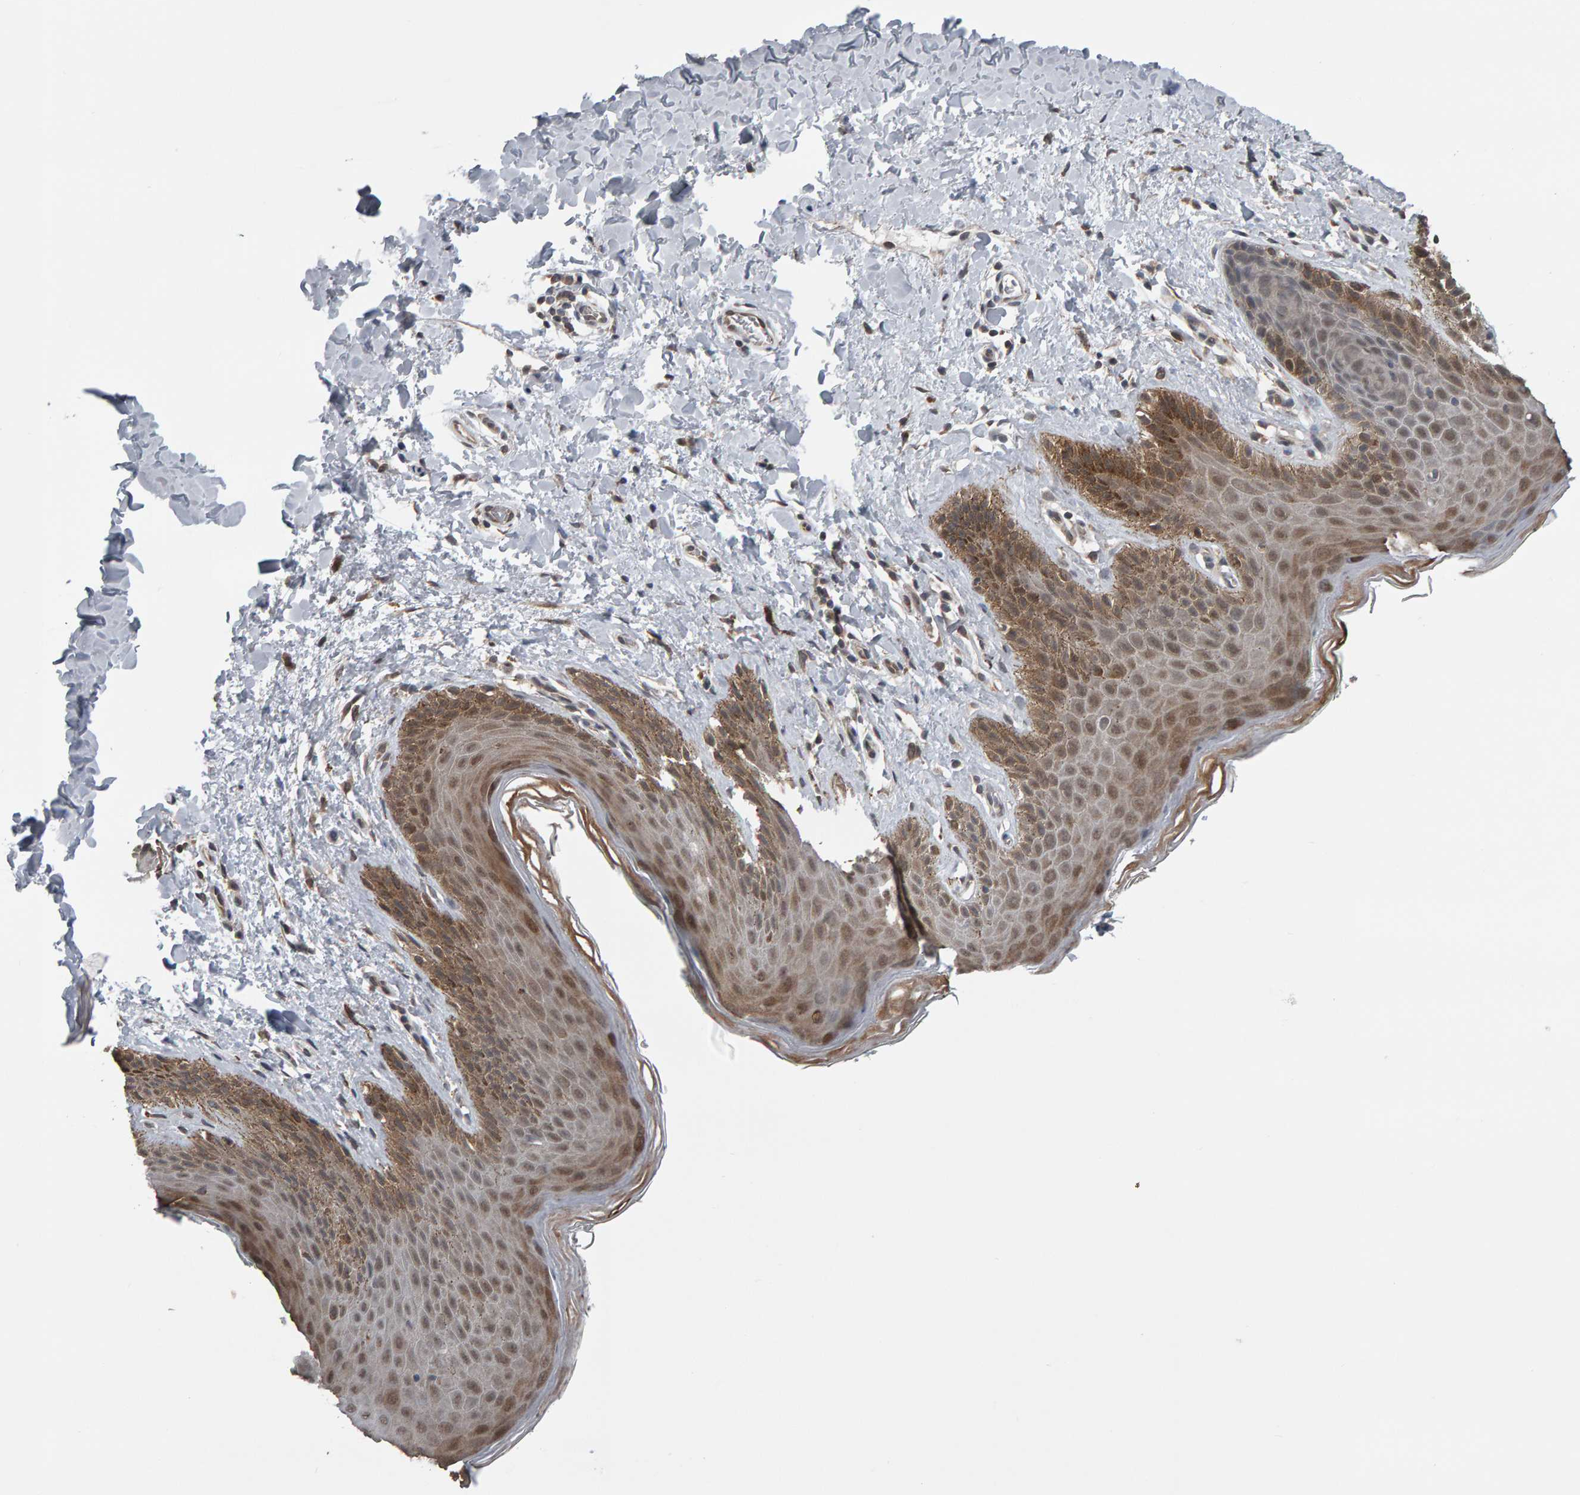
{"staining": {"intensity": "weak", "quantity": "25%-75%", "location": "cytoplasmic/membranous,nuclear"}, "tissue": "skin", "cell_type": "Epidermal cells", "image_type": "normal", "snomed": [{"axis": "morphology", "description": "Normal tissue, NOS"}, {"axis": "topography", "description": "Anal"}, {"axis": "topography", "description": "Peripheral nerve tissue"}], "caption": "A brown stain highlights weak cytoplasmic/membranous,nuclear positivity of a protein in epidermal cells of benign skin.", "gene": "COASY", "patient": {"sex": "male", "age": 44}}